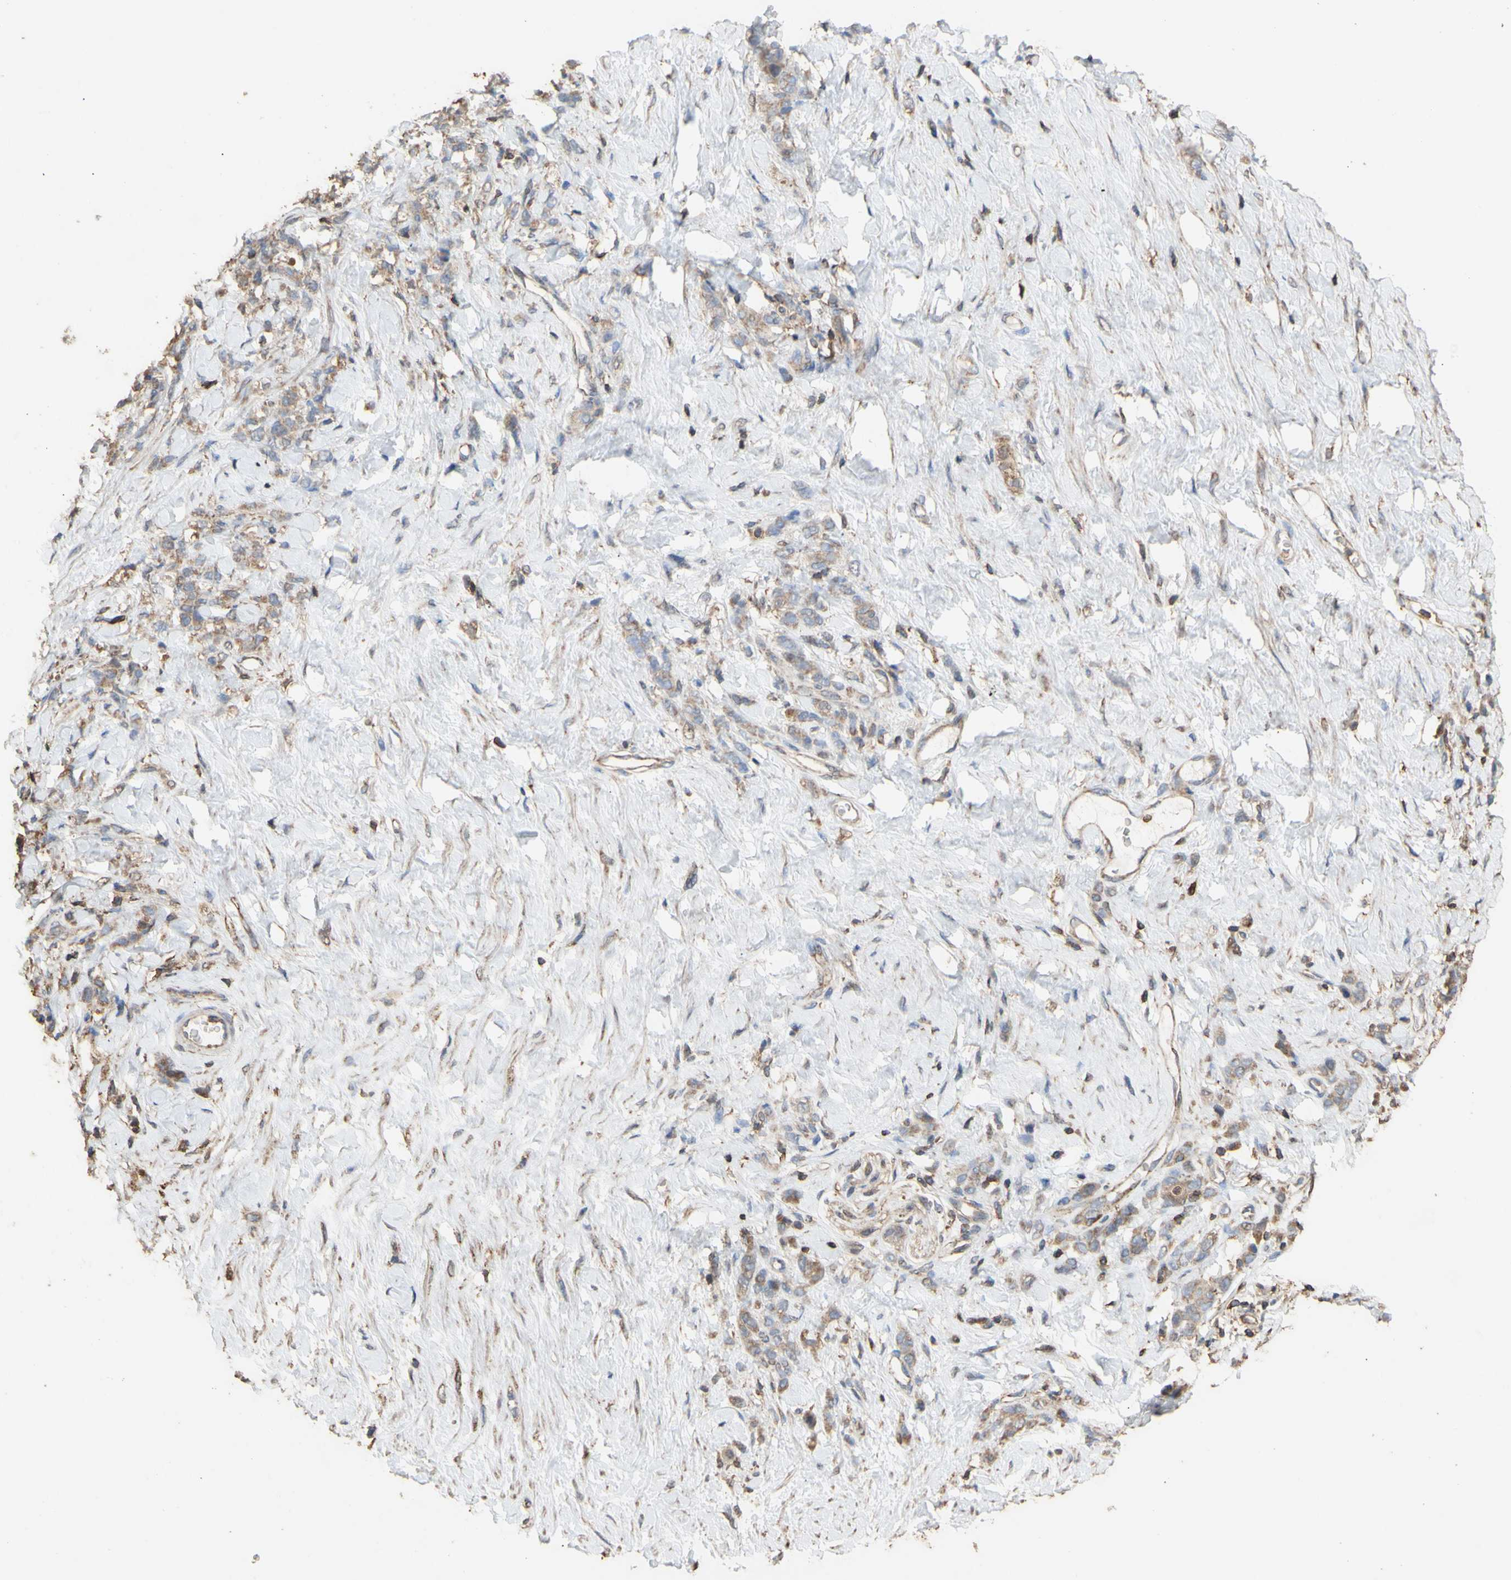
{"staining": {"intensity": "weak", "quantity": ">75%", "location": "cytoplasmic/membranous"}, "tissue": "stomach cancer", "cell_type": "Tumor cells", "image_type": "cancer", "snomed": [{"axis": "morphology", "description": "Adenocarcinoma, NOS"}, {"axis": "topography", "description": "Stomach"}], "caption": "High-power microscopy captured an immunohistochemistry histopathology image of adenocarcinoma (stomach), revealing weak cytoplasmic/membranous expression in about >75% of tumor cells.", "gene": "ALDH9A1", "patient": {"sex": "male", "age": 82}}